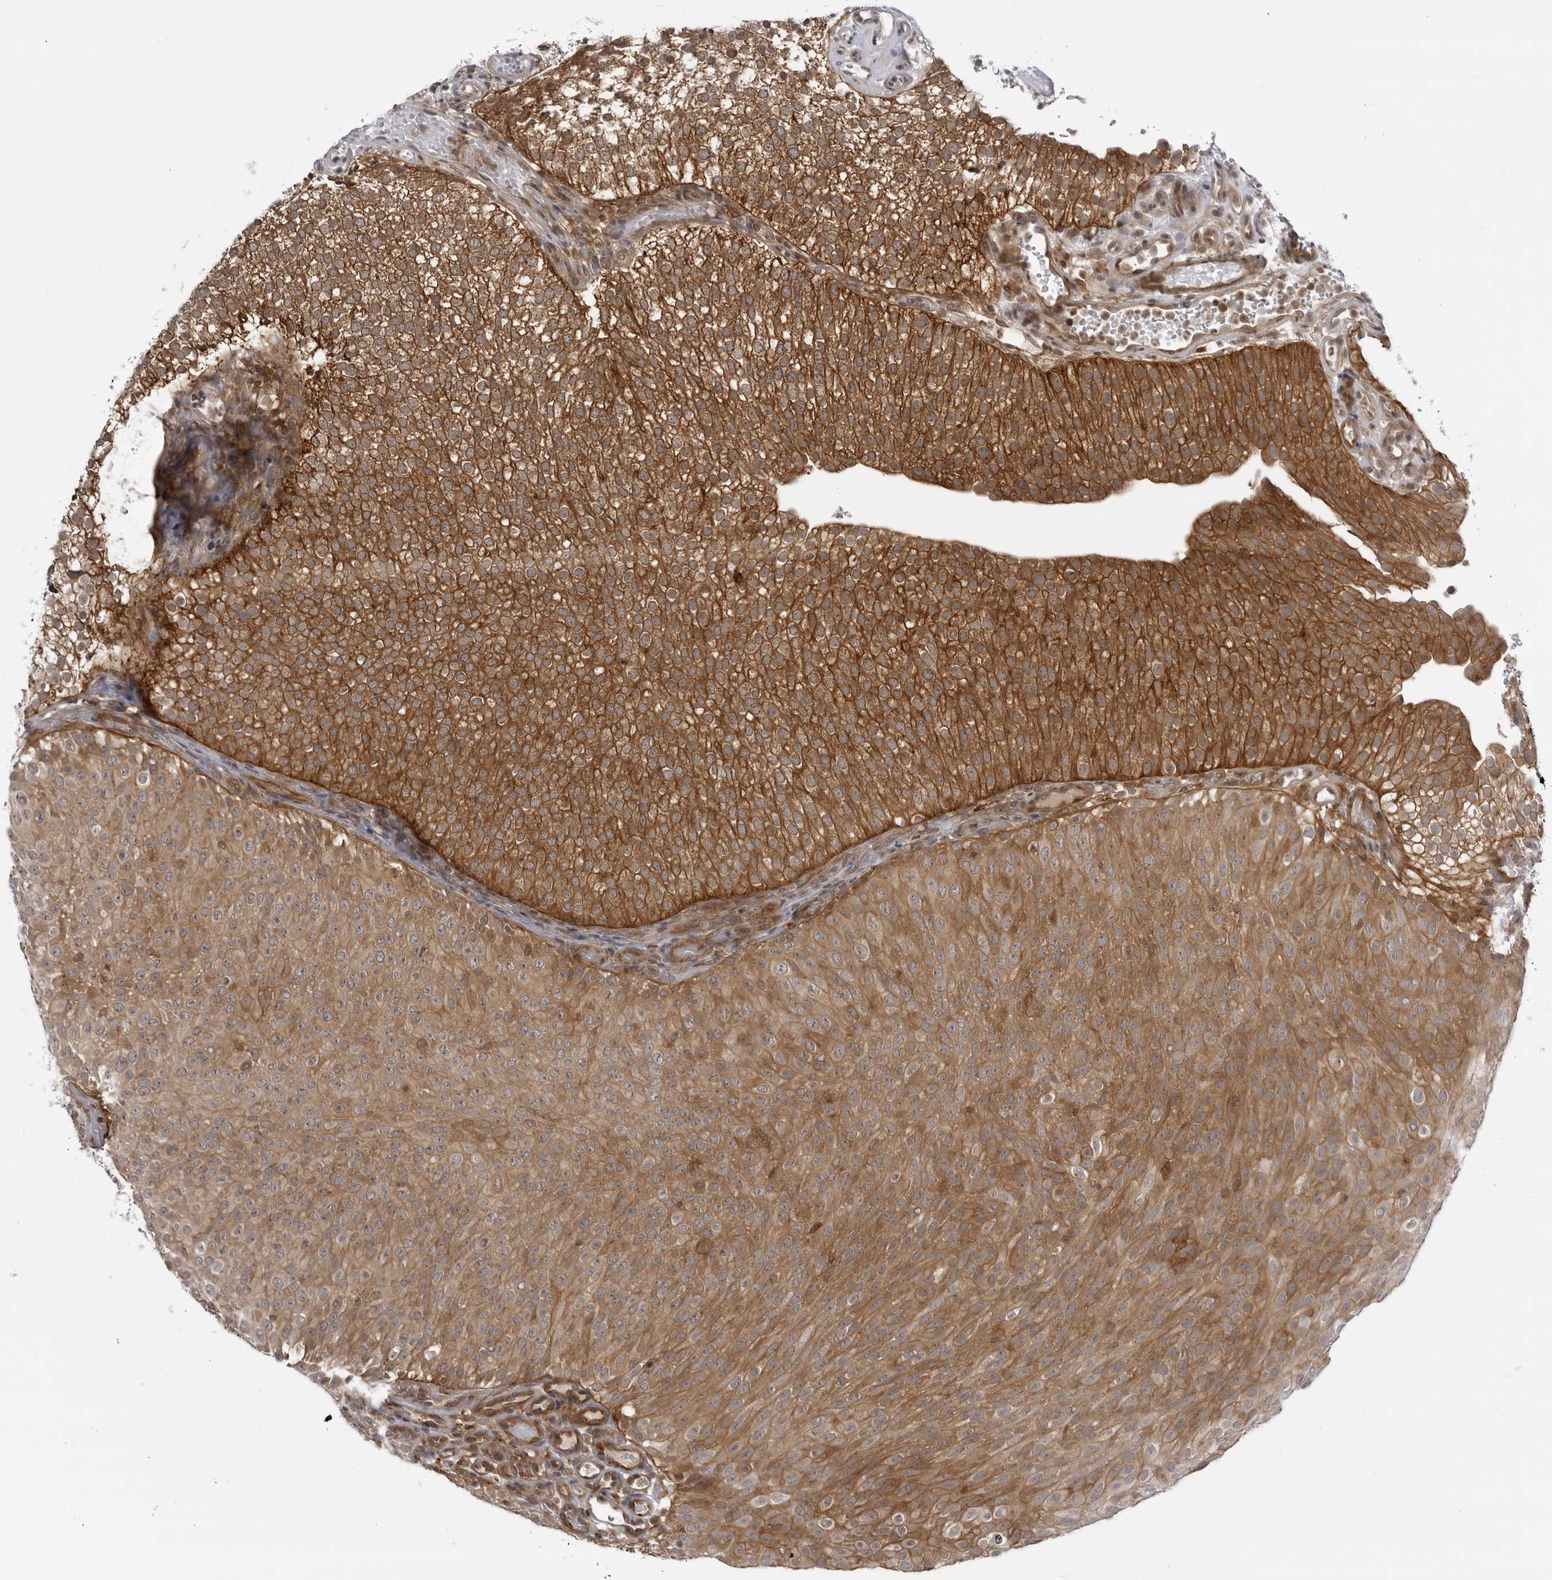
{"staining": {"intensity": "moderate", "quantity": ">75%", "location": "cytoplasmic/membranous"}, "tissue": "urothelial cancer", "cell_type": "Tumor cells", "image_type": "cancer", "snomed": [{"axis": "morphology", "description": "Urothelial carcinoma, Low grade"}, {"axis": "topography", "description": "Urinary bladder"}], "caption": "IHC (DAB (3,3'-diaminobenzidine)) staining of human urothelial carcinoma (low-grade) exhibits moderate cytoplasmic/membranous protein positivity in about >75% of tumor cells.", "gene": "USP43", "patient": {"sex": "male", "age": 78}}